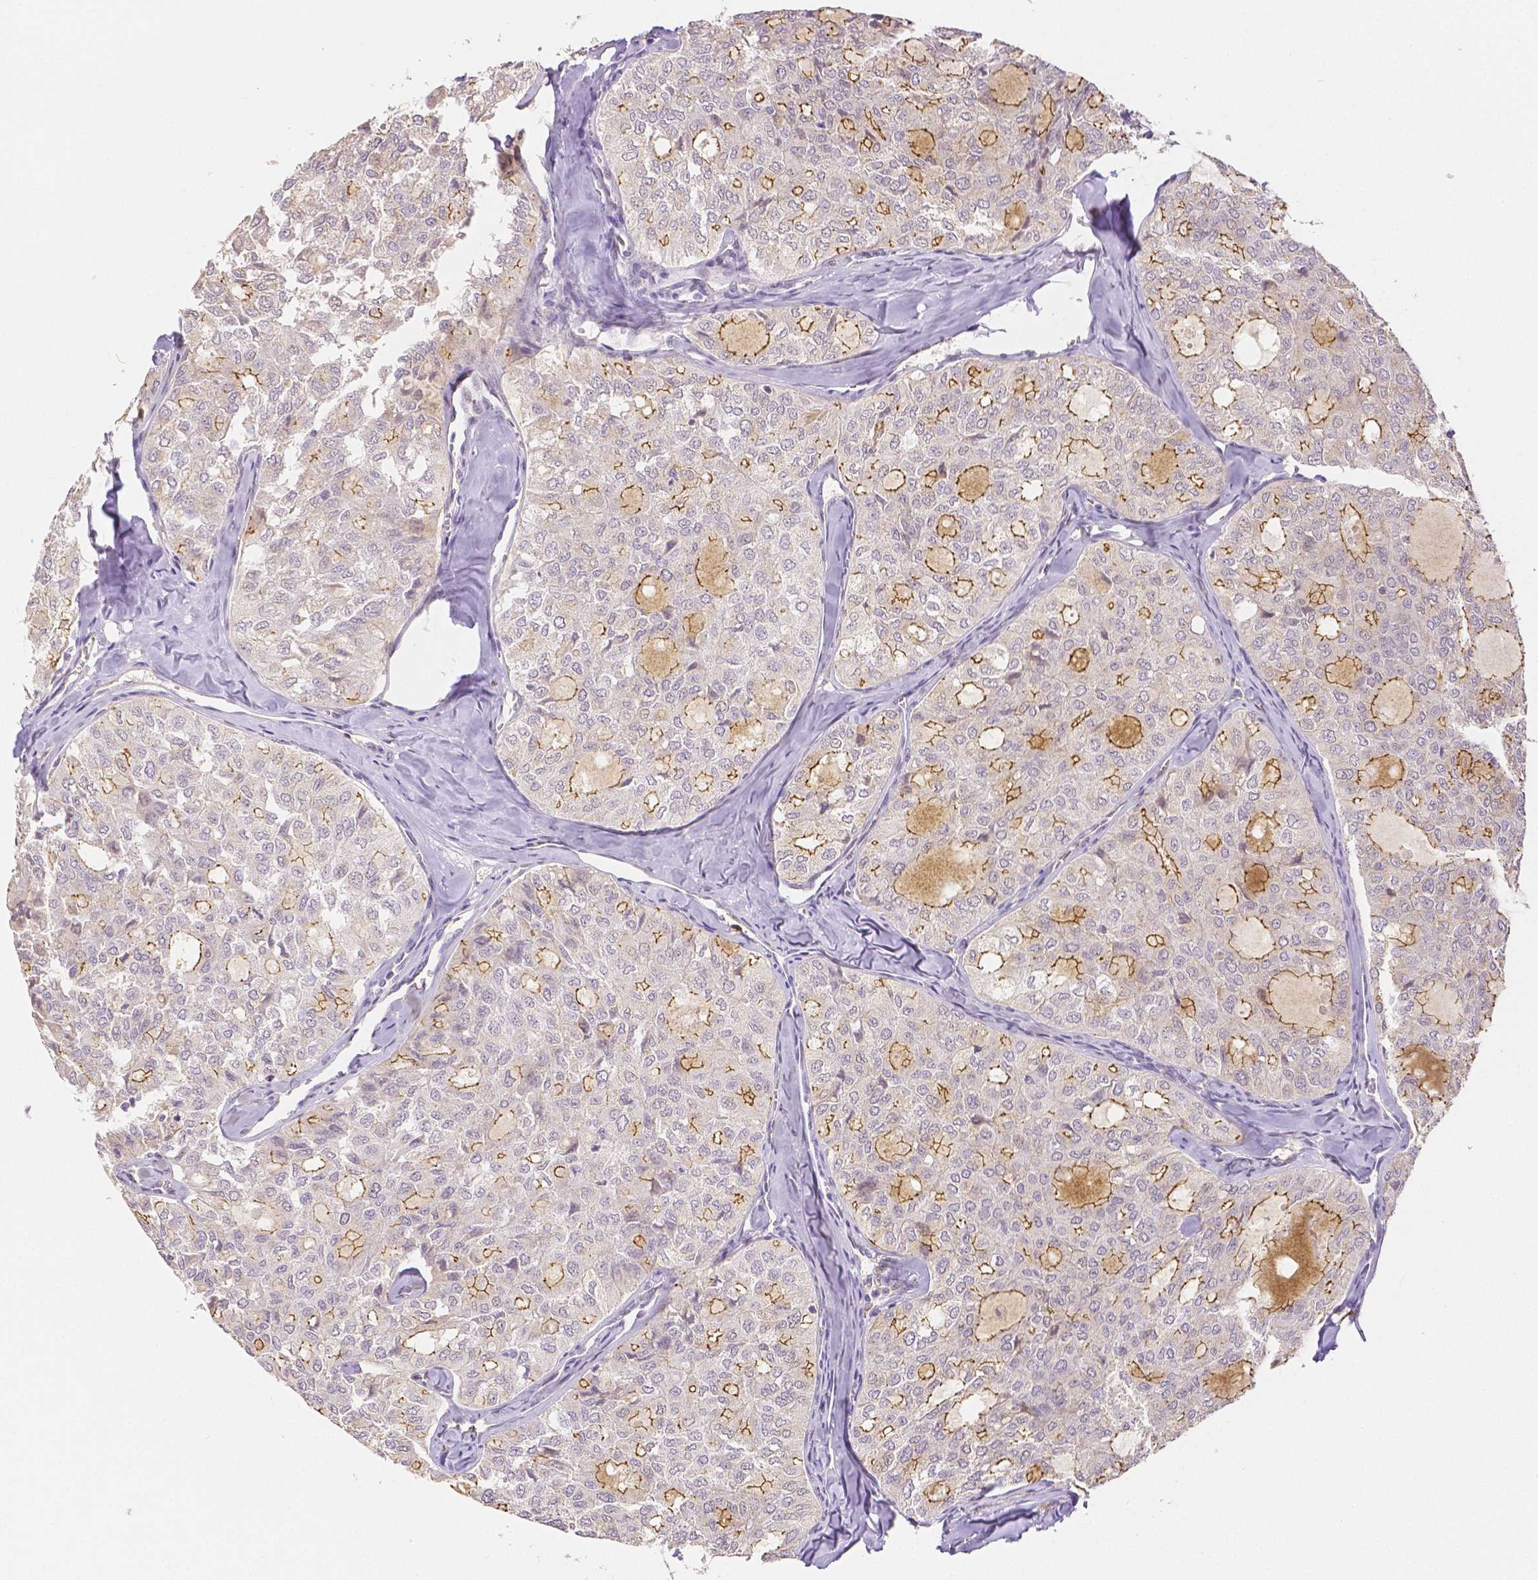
{"staining": {"intensity": "moderate", "quantity": "<25%", "location": "cytoplasmic/membranous"}, "tissue": "thyroid cancer", "cell_type": "Tumor cells", "image_type": "cancer", "snomed": [{"axis": "morphology", "description": "Follicular adenoma carcinoma, NOS"}, {"axis": "topography", "description": "Thyroid gland"}], "caption": "A histopathology image of human thyroid cancer (follicular adenoma carcinoma) stained for a protein demonstrates moderate cytoplasmic/membranous brown staining in tumor cells.", "gene": "OCLN", "patient": {"sex": "male", "age": 75}}